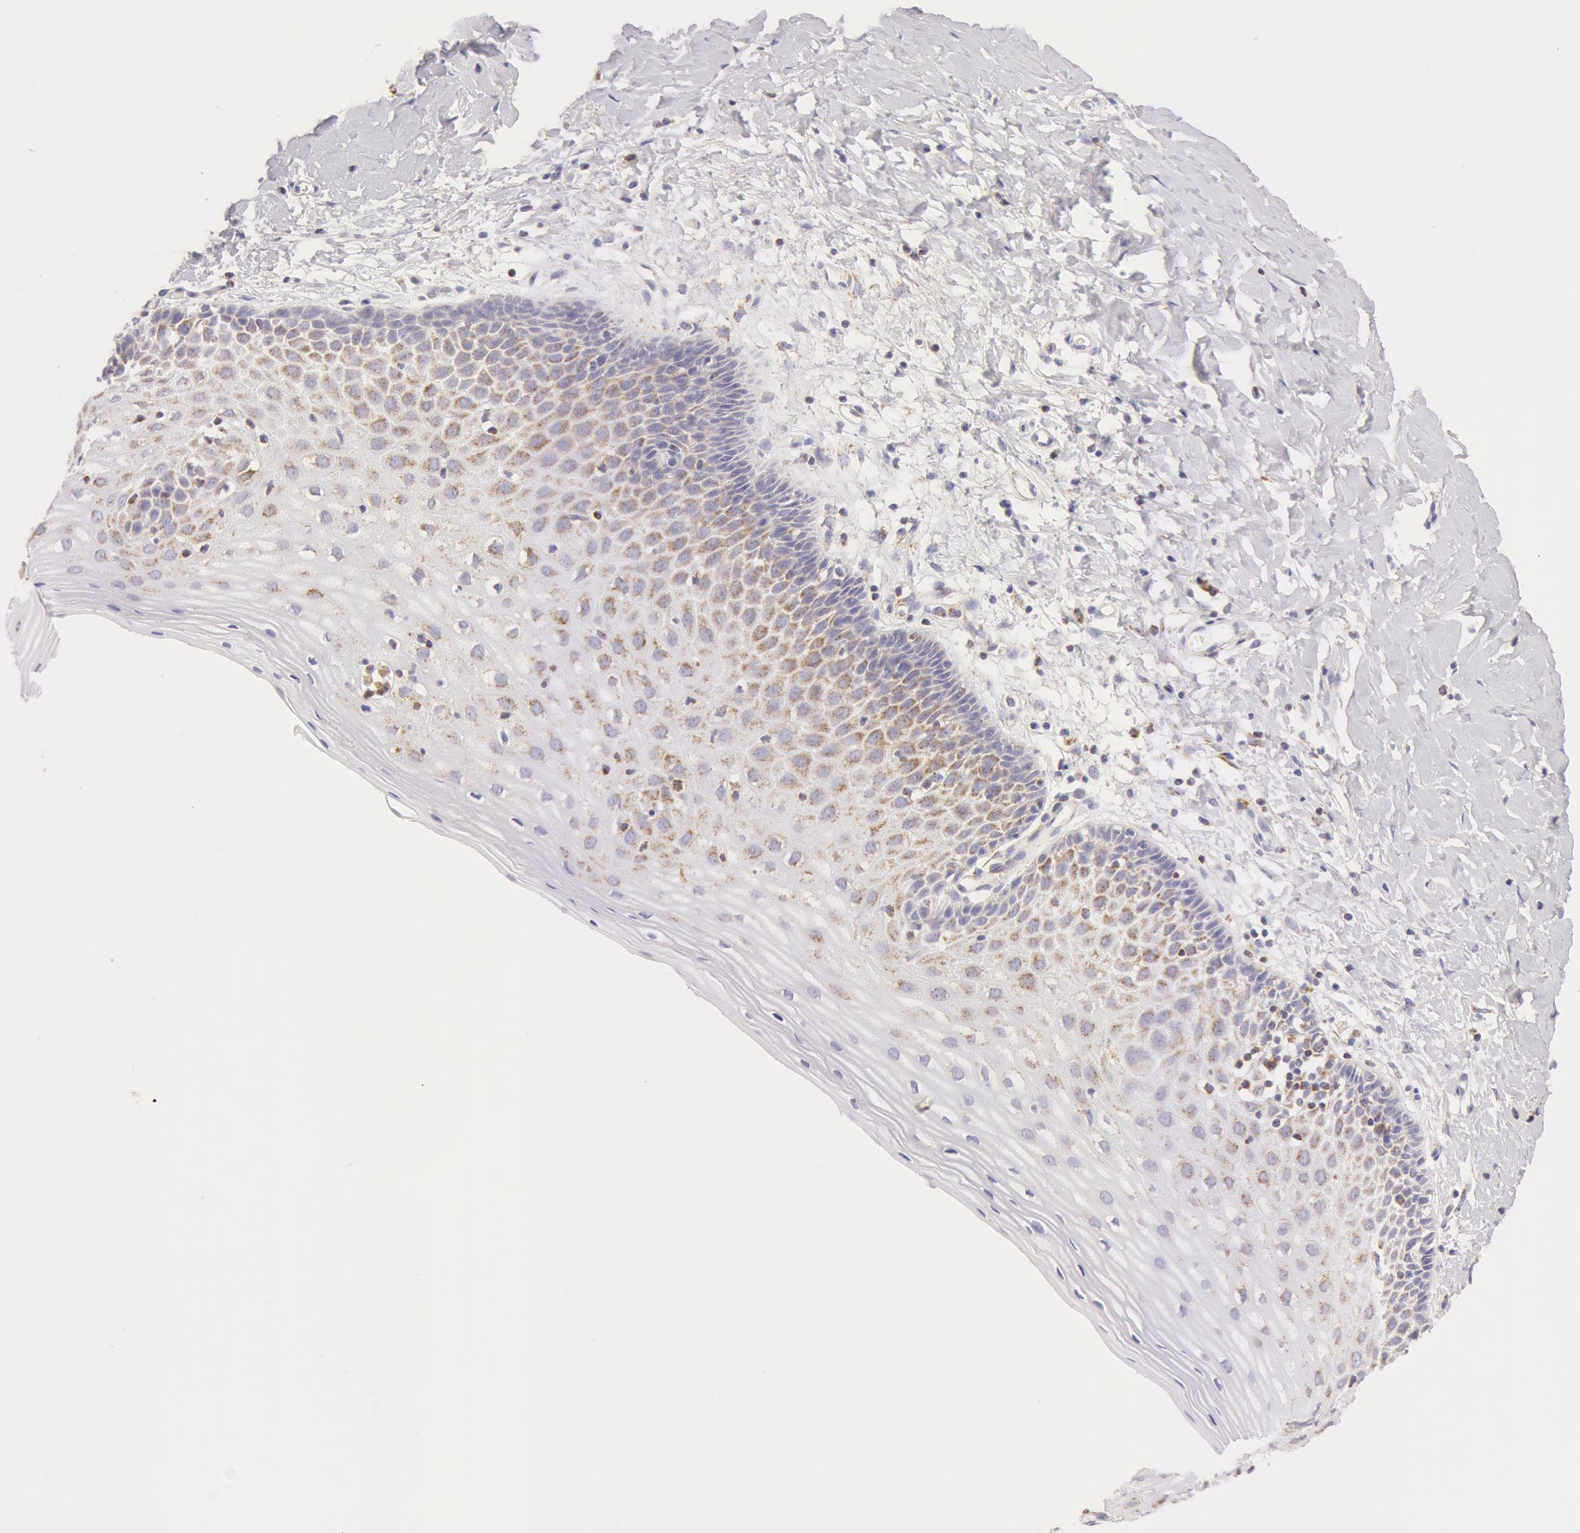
{"staining": {"intensity": "weak", "quantity": "25%-75%", "location": "cytoplasmic/membranous"}, "tissue": "cervix", "cell_type": "Glandular cells", "image_type": "normal", "snomed": [{"axis": "morphology", "description": "Normal tissue, NOS"}, {"axis": "topography", "description": "Cervix"}], "caption": "A photomicrograph of cervix stained for a protein shows weak cytoplasmic/membranous brown staining in glandular cells.", "gene": "ATP5F1B", "patient": {"sex": "female", "age": 53}}